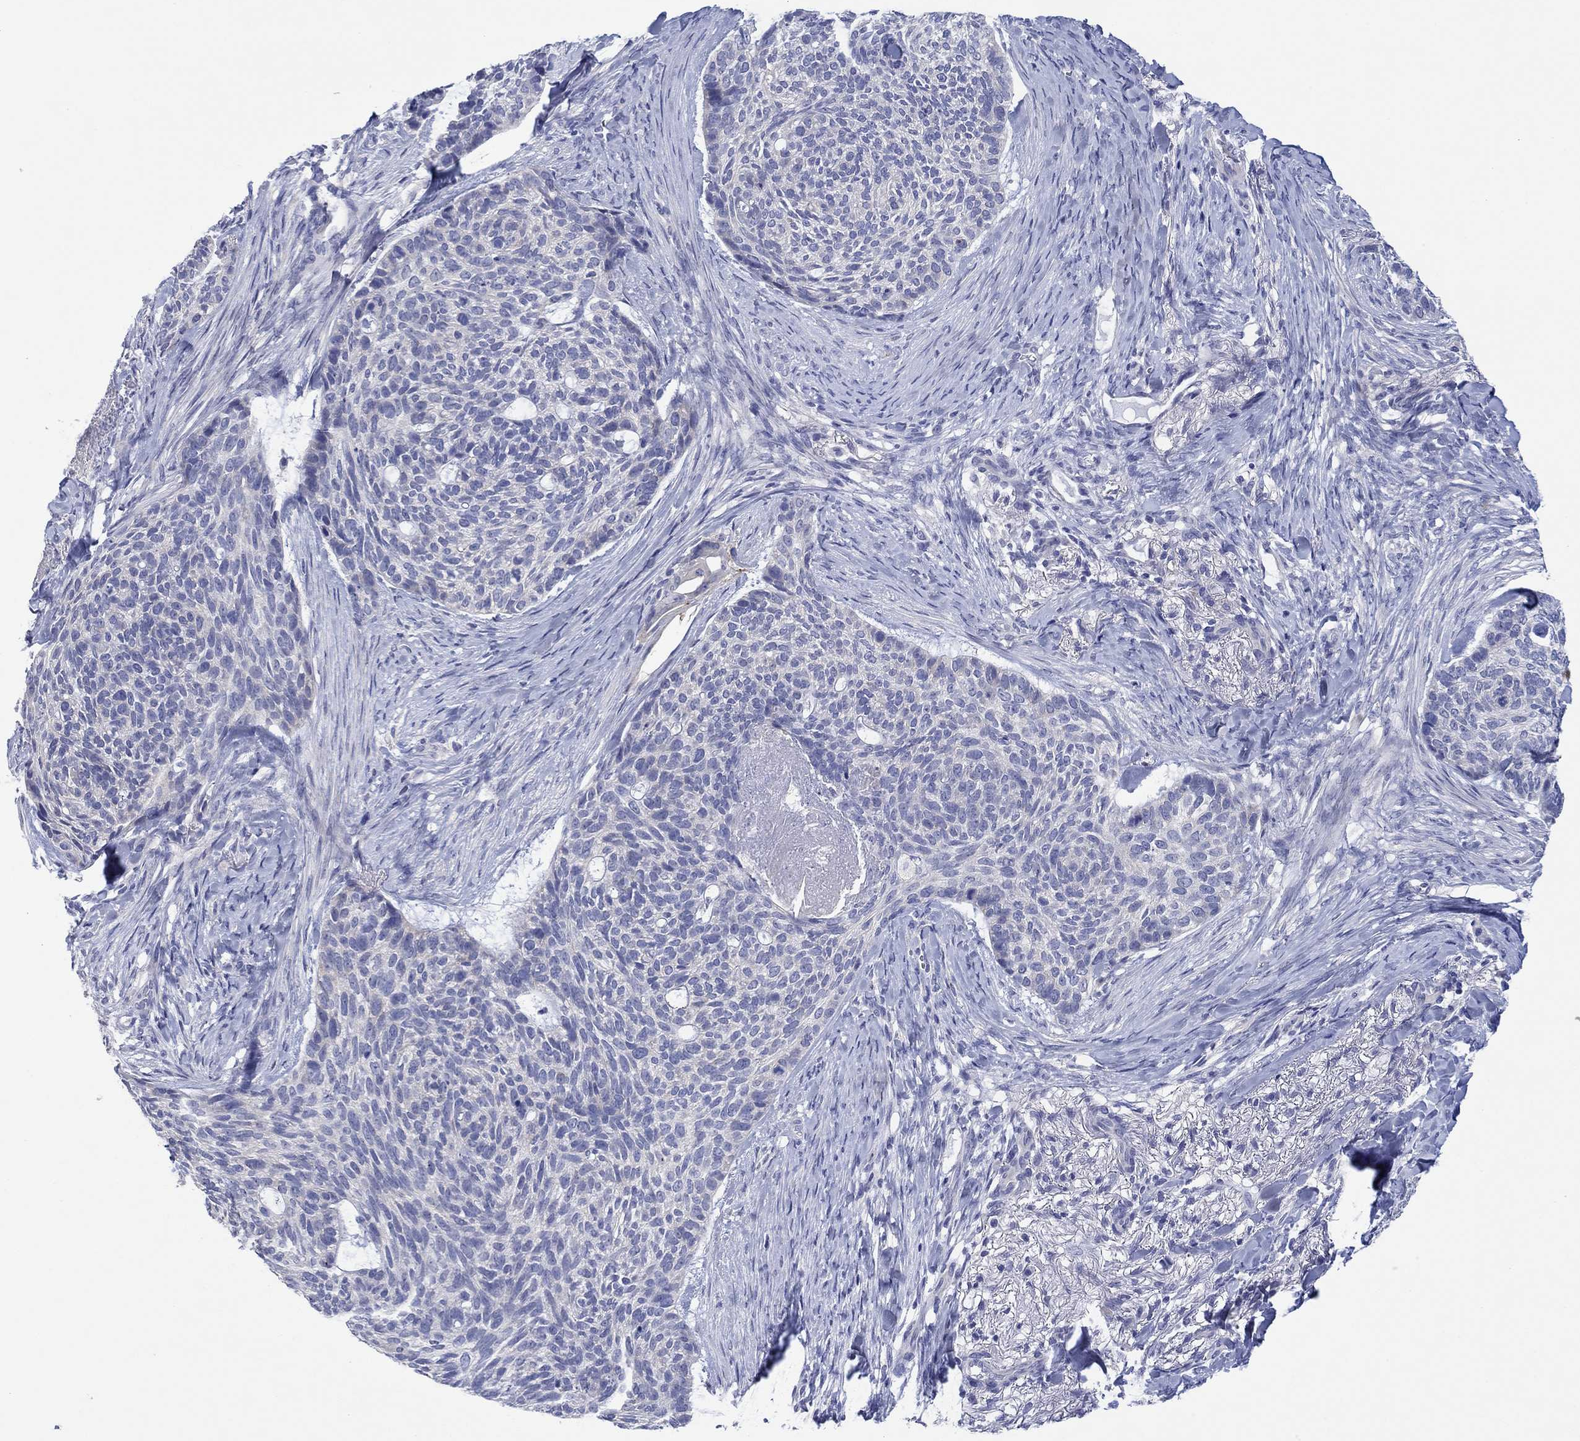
{"staining": {"intensity": "negative", "quantity": "none", "location": "none"}, "tissue": "skin cancer", "cell_type": "Tumor cells", "image_type": "cancer", "snomed": [{"axis": "morphology", "description": "Basal cell carcinoma"}, {"axis": "topography", "description": "Skin"}], "caption": "A high-resolution histopathology image shows IHC staining of skin cancer, which exhibits no significant positivity in tumor cells.", "gene": "HDC", "patient": {"sex": "female", "age": 69}}